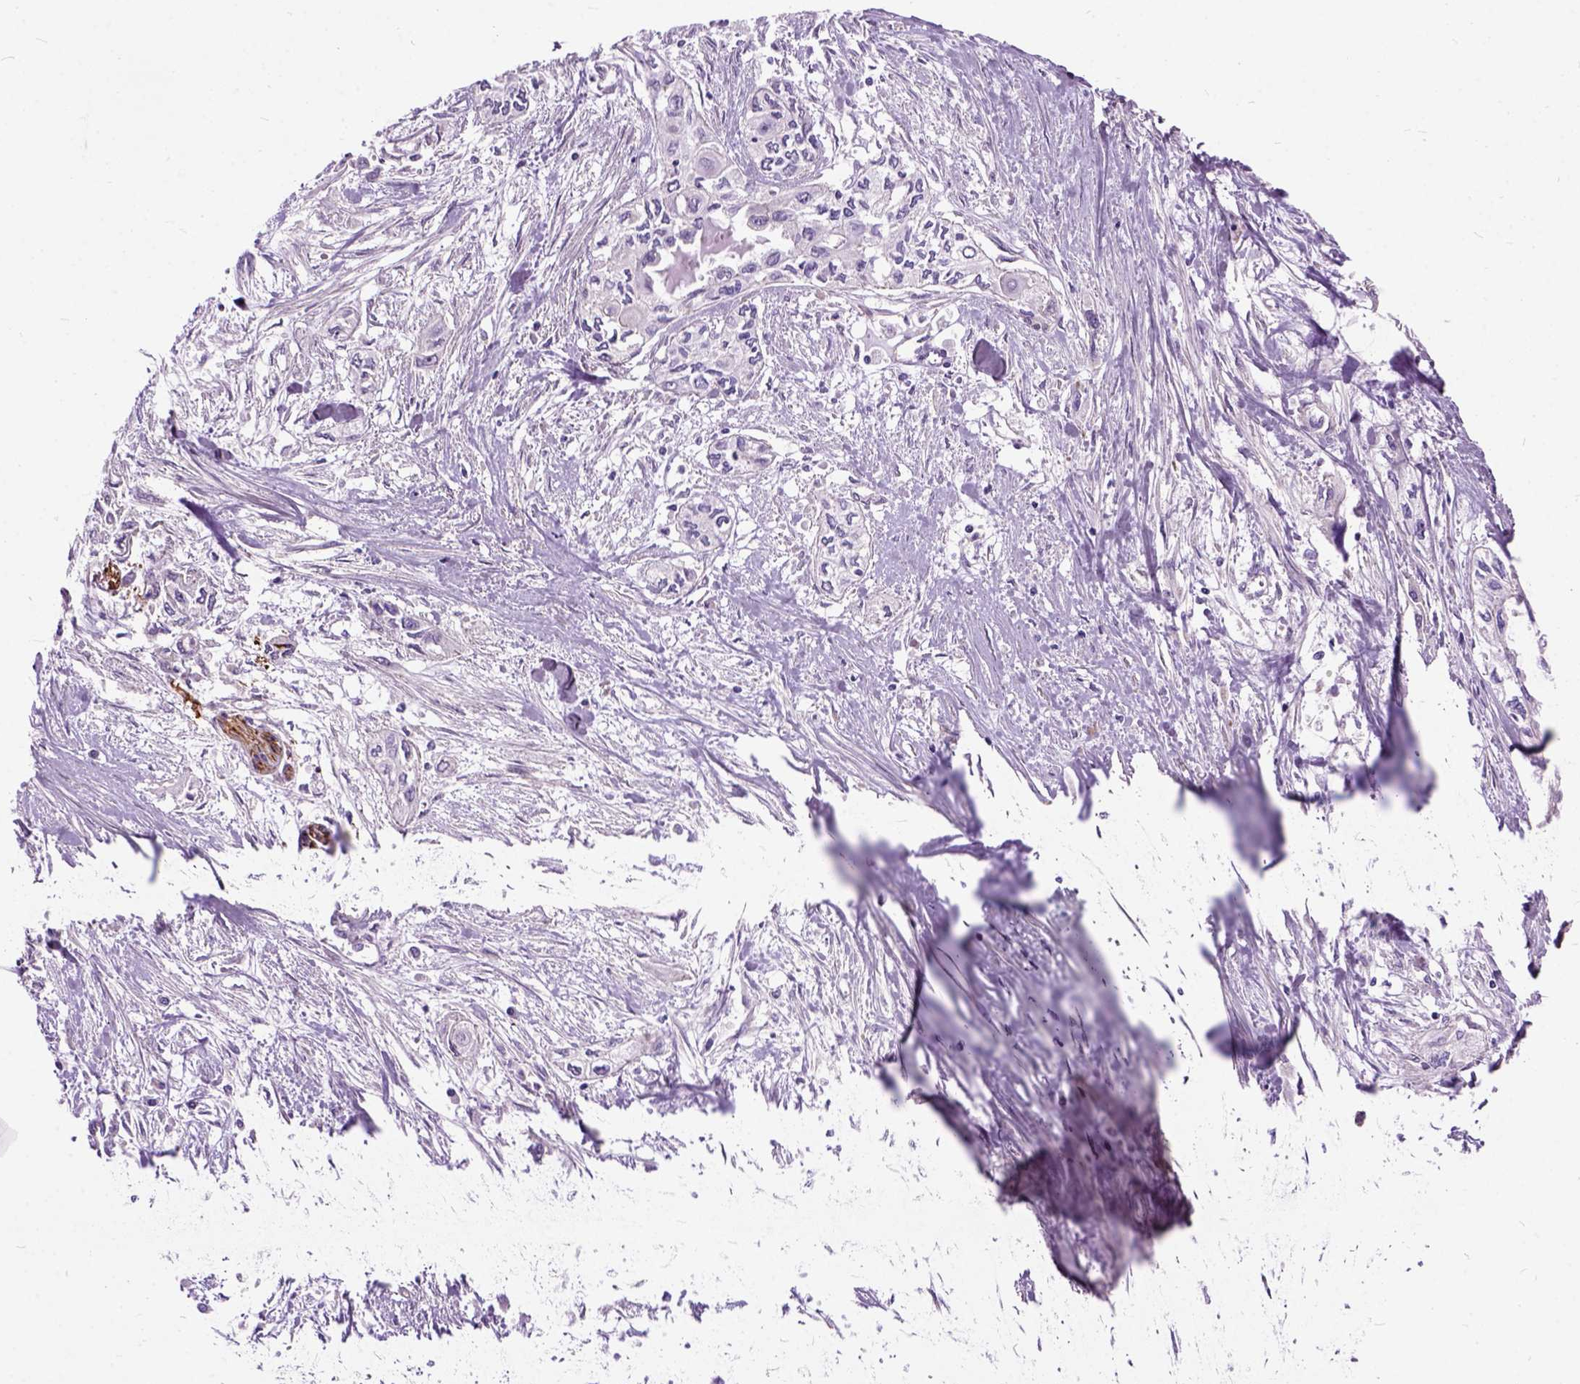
{"staining": {"intensity": "negative", "quantity": "none", "location": "none"}, "tissue": "pancreatic cancer", "cell_type": "Tumor cells", "image_type": "cancer", "snomed": [{"axis": "morphology", "description": "Adenocarcinoma, NOS"}, {"axis": "topography", "description": "Pancreas"}], "caption": "A photomicrograph of pancreatic adenocarcinoma stained for a protein displays no brown staining in tumor cells.", "gene": "MAPT", "patient": {"sex": "female", "age": 55}}